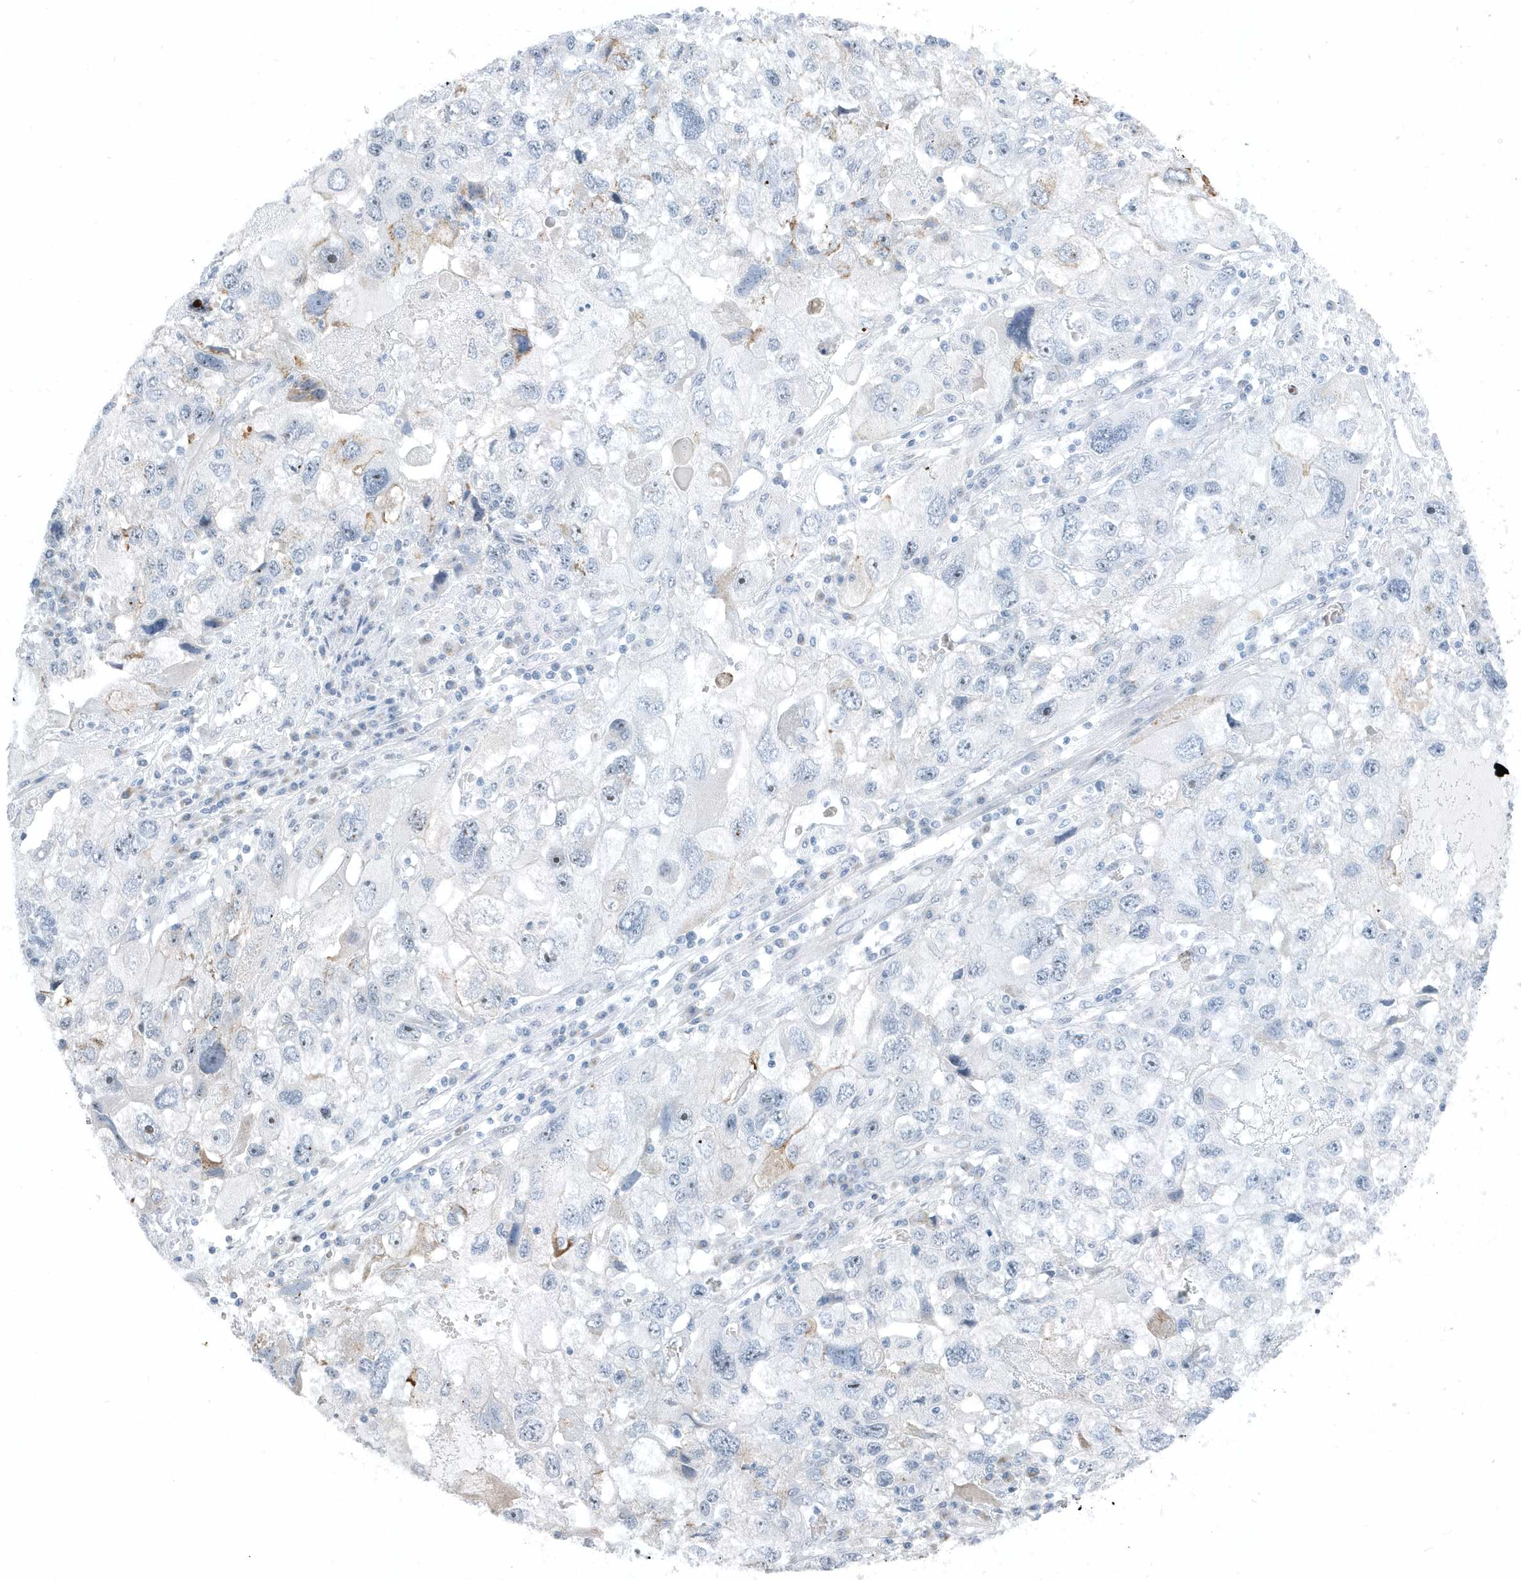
{"staining": {"intensity": "weak", "quantity": "<25%", "location": "cytoplasmic/membranous"}, "tissue": "endometrial cancer", "cell_type": "Tumor cells", "image_type": "cancer", "snomed": [{"axis": "morphology", "description": "Adenocarcinoma, NOS"}, {"axis": "topography", "description": "Endometrium"}], "caption": "This is a histopathology image of immunohistochemistry staining of endometrial cancer, which shows no staining in tumor cells.", "gene": "RPF2", "patient": {"sex": "female", "age": 49}}